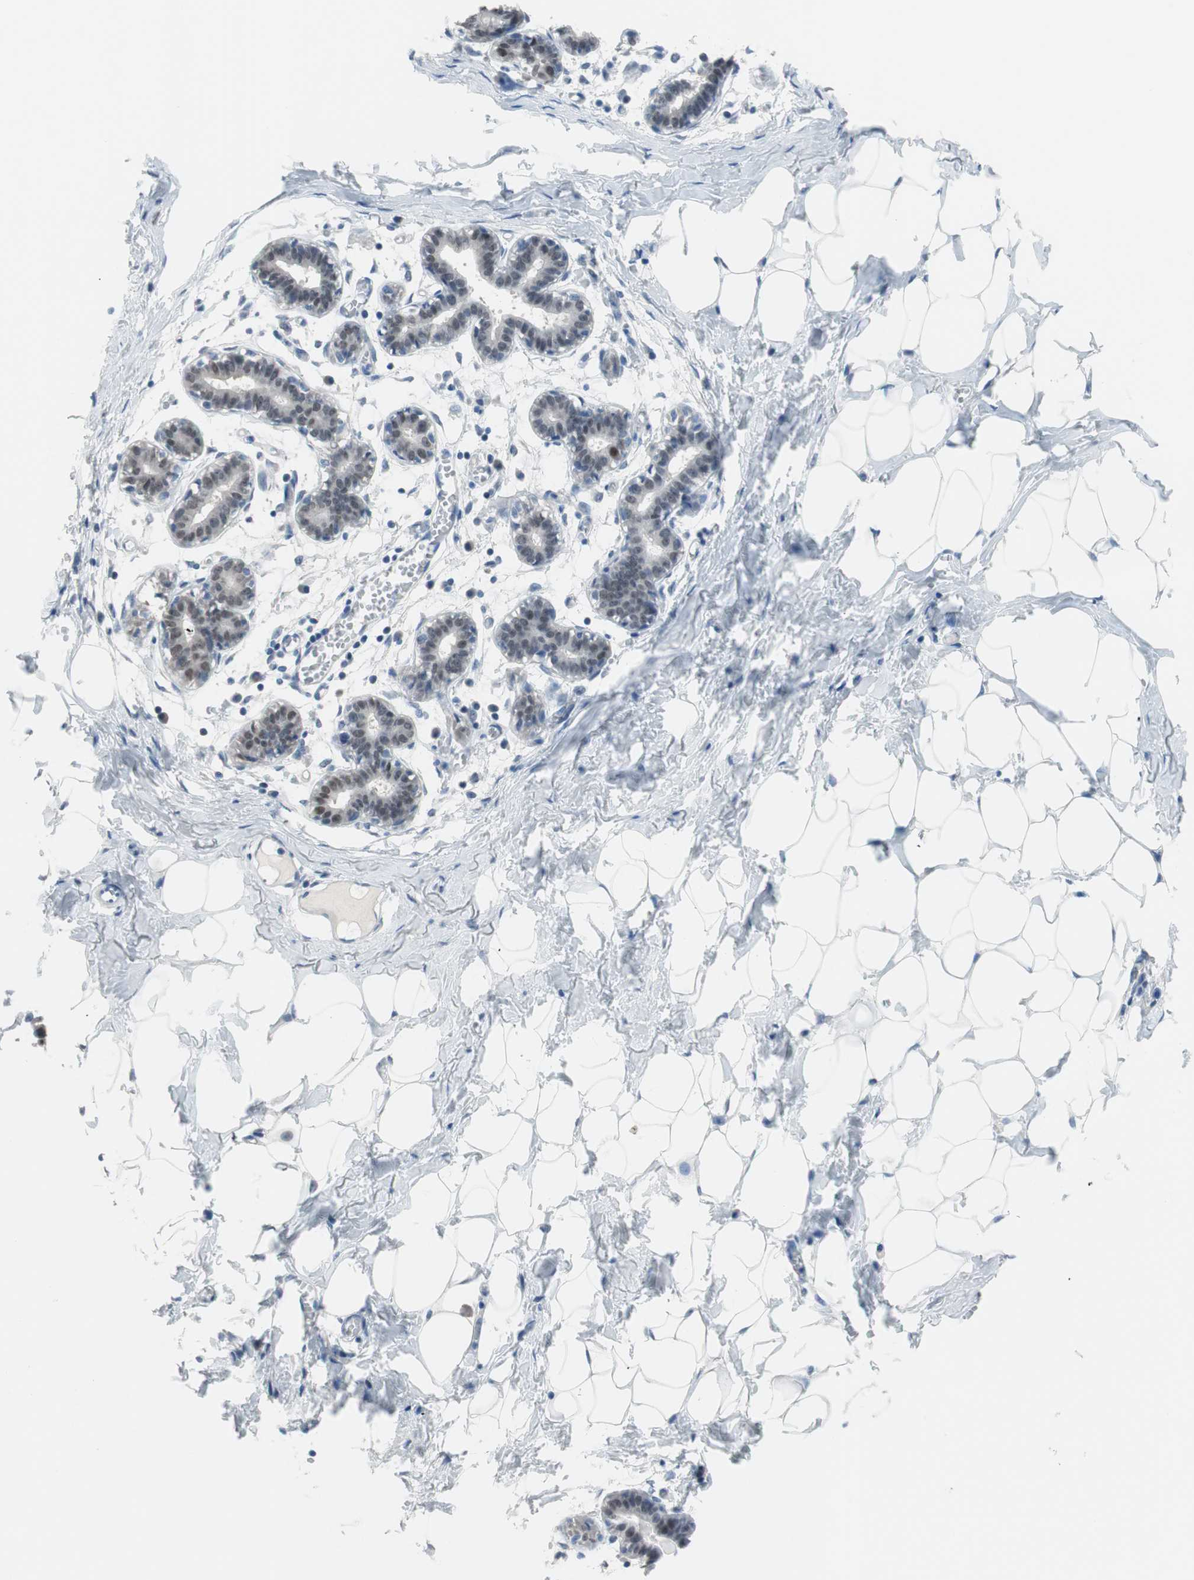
{"staining": {"intensity": "negative", "quantity": "none", "location": "none"}, "tissue": "breast", "cell_type": "Adipocytes", "image_type": "normal", "snomed": [{"axis": "morphology", "description": "Normal tissue, NOS"}, {"axis": "topography", "description": "Breast"}], "caption": "IHC micrograph of benign breast: human breast stained with DAB (3,3'-diaminobenzidine) reveals no significant protein expression in adipocytes. (DAB (3,3'-diaminobenzidine) immunohistochemistry visualized using brightfield microscopy, high magnification).", "gene": "GRHL1", "patient": {"sex": "female", "age": 27}}